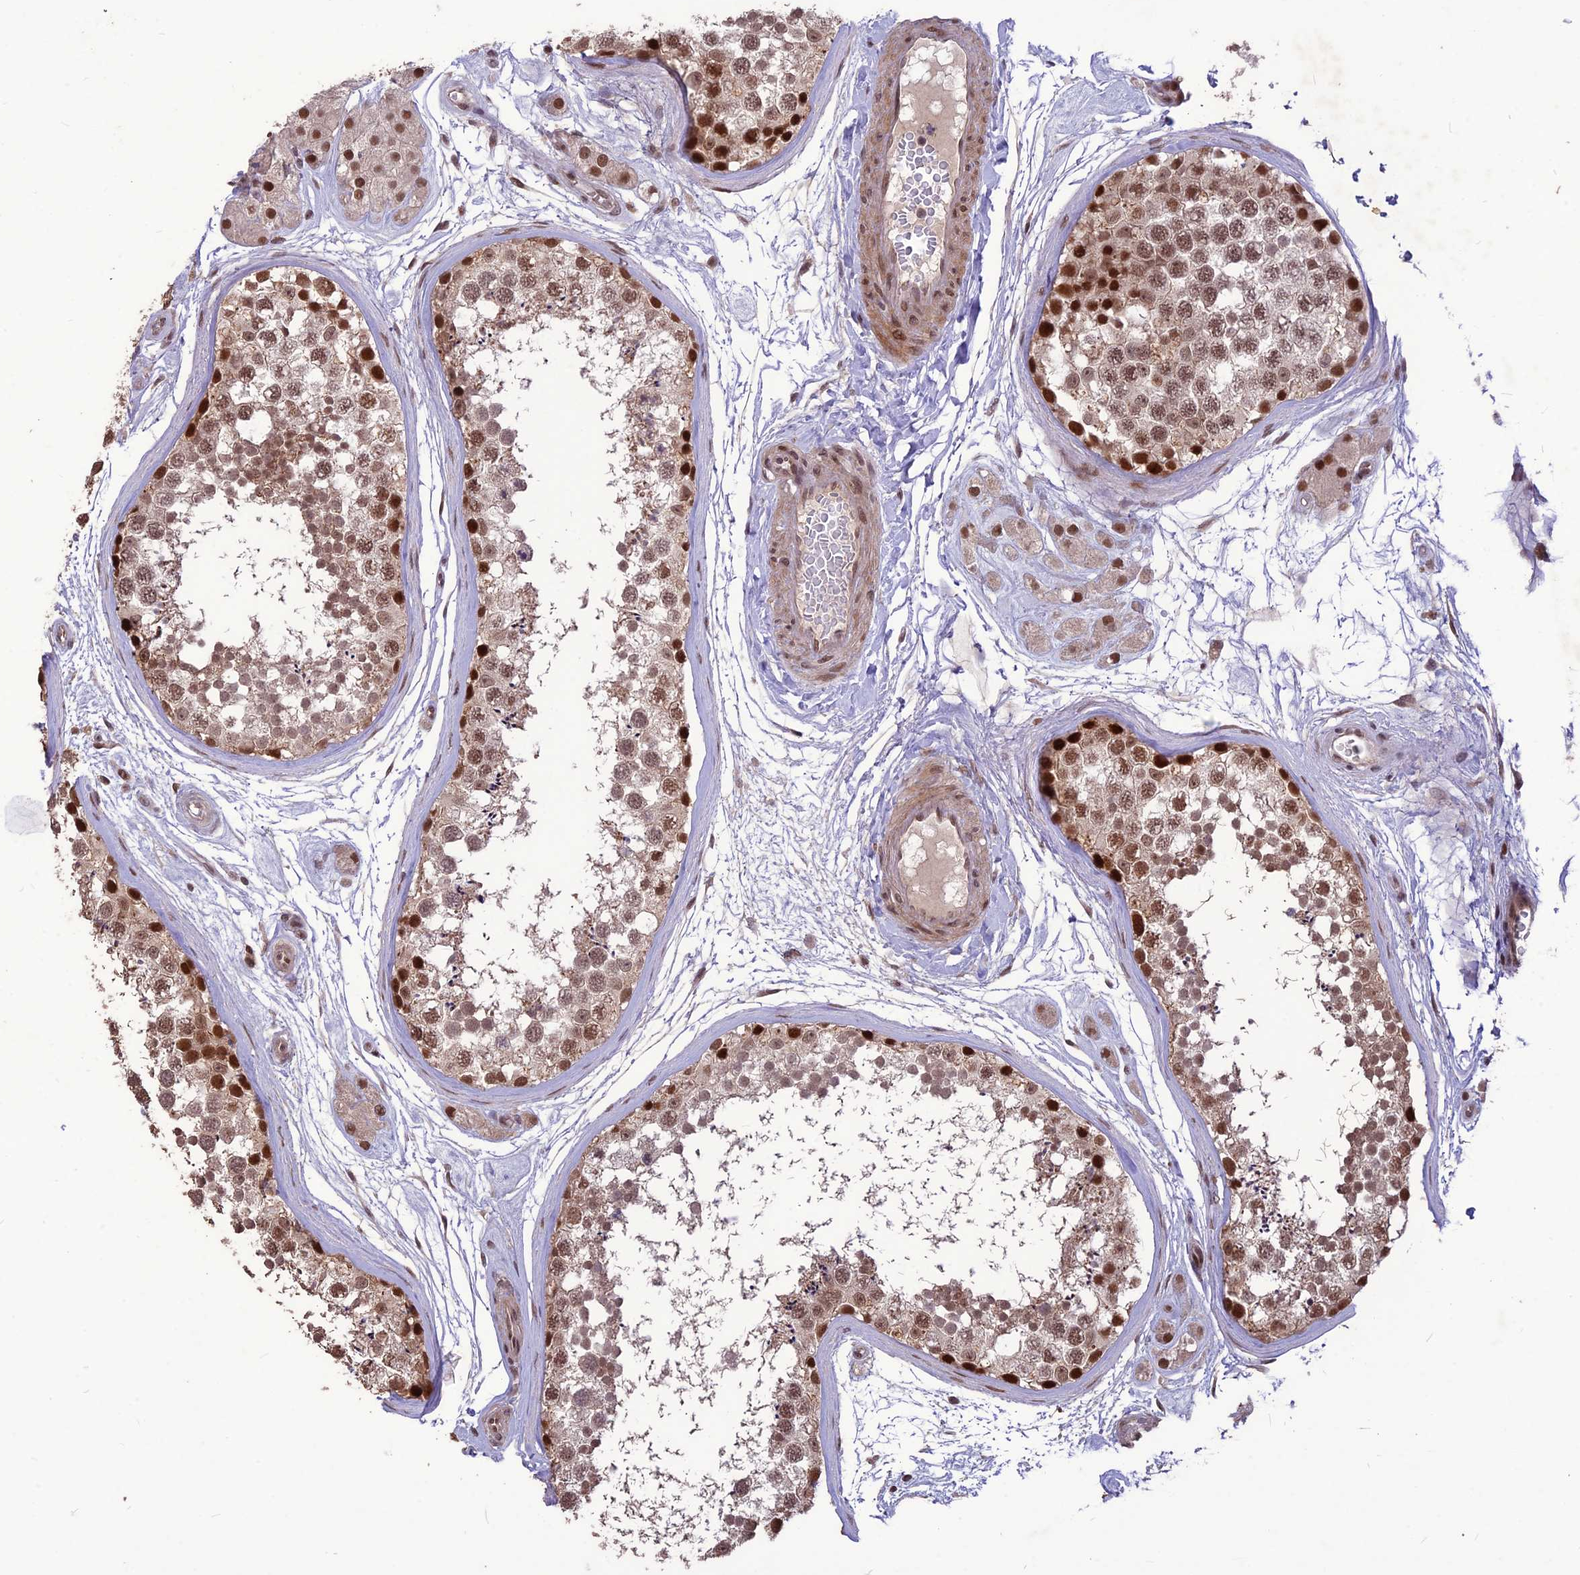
{"staining": {"intensity": "moderate", "quantity": ">75%", "location": "nuclear"}, "tissue": "testis", "cell_type": "Cells in seminiferous ducts", "image_type": "normal", "snomed": [{"axis": "morphology", "description": "Normal tissue, NOS"}, {"axis": "topography", "description": "Testis"}], "caption": "A medium amount of moderate nuclear staining is appreciated in approximately >75% of cells in seminiferous ducts in unremarkable testis.", "gene": "DIS3", "patient": {"sex": "male", "age": 56}}